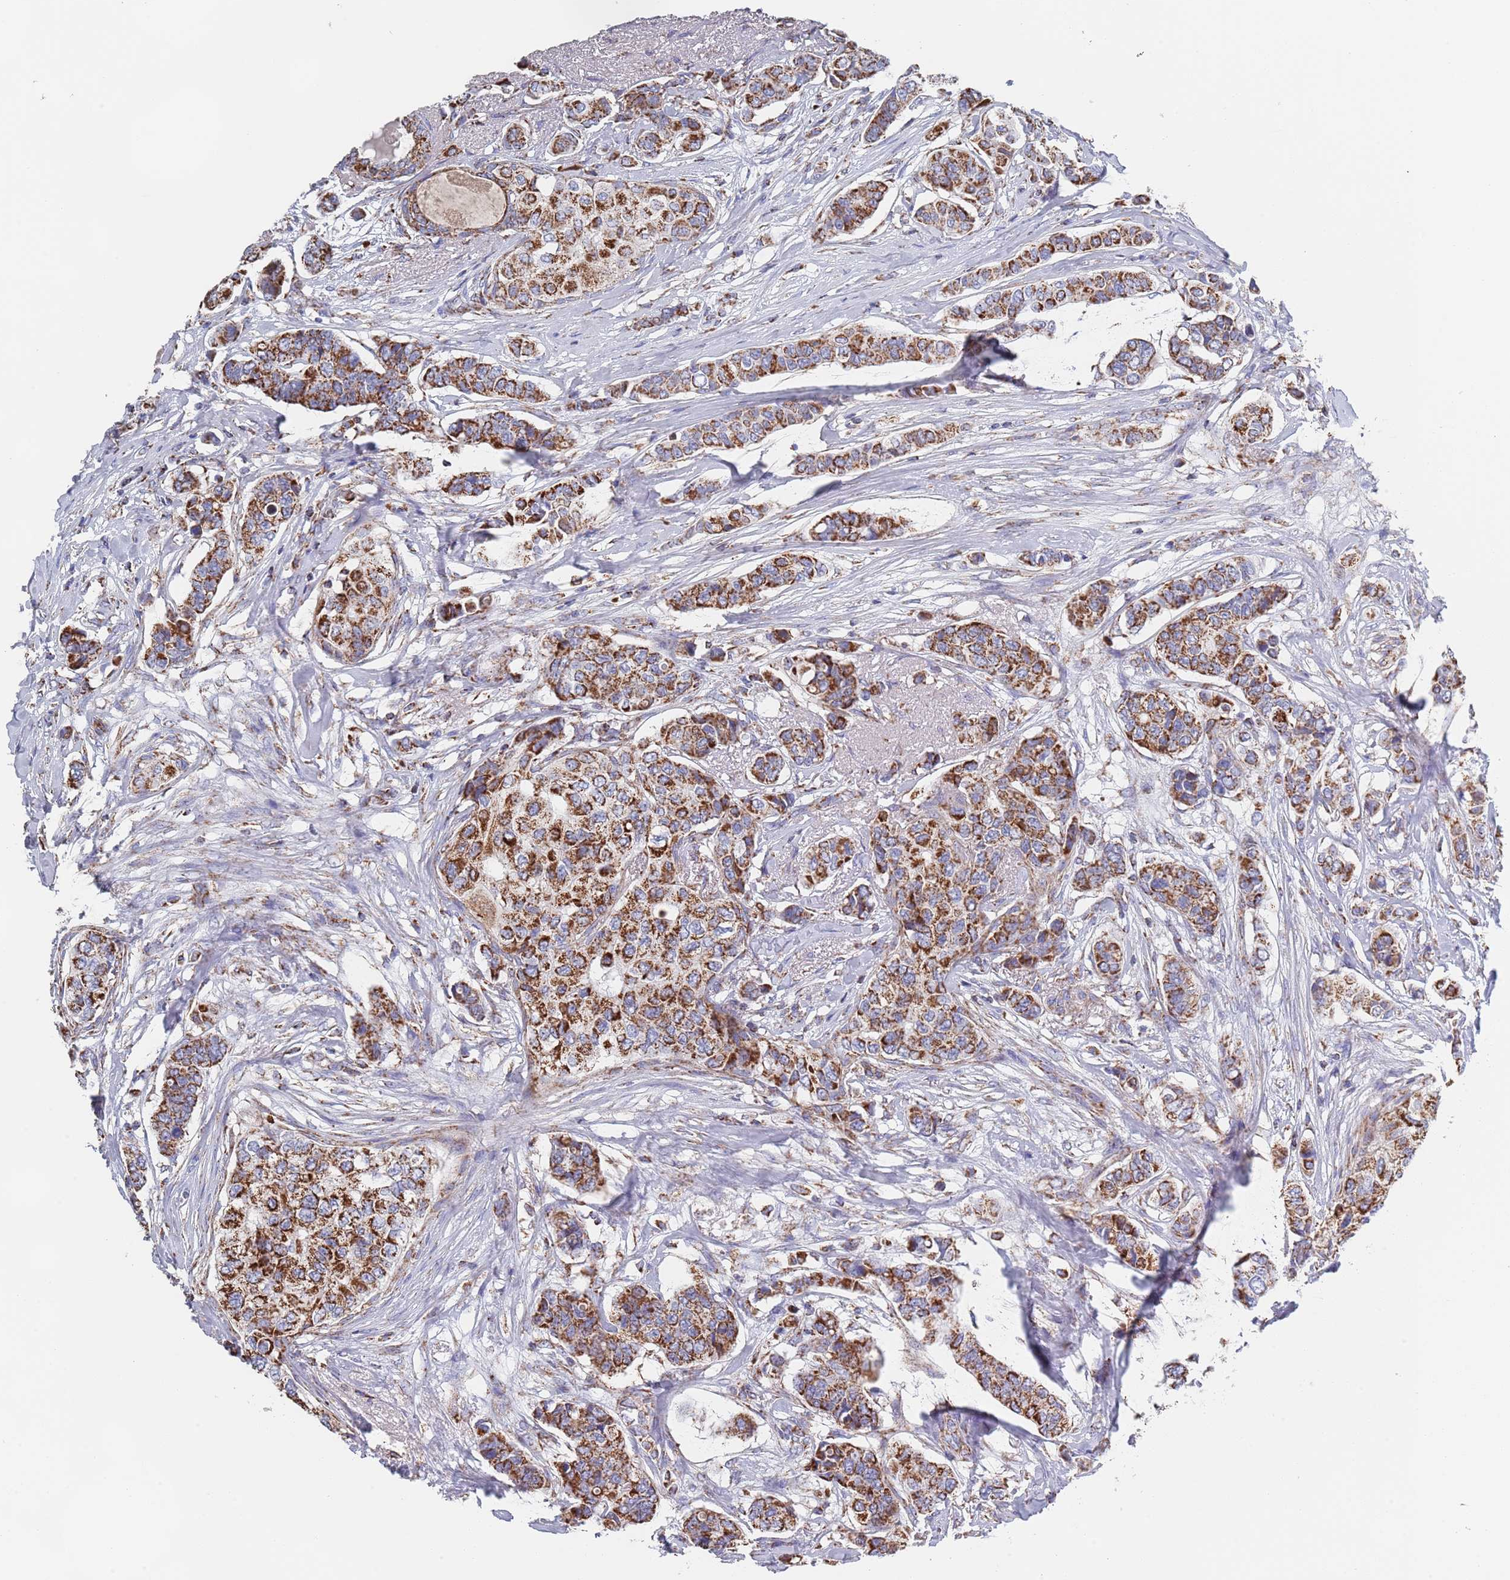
{"staining": {"intensity": "strong", "quantity": ">75%", "location": "cytoplasmic/membranous"}, "tissue": "breast cancer", "cell_type": "Tumor cells", "image_type": "cancer", "snomed": [{"axis": "morphology", "description": "Lobular carcinoma"}, {"axis": "topography", "description": "Breast"}], "caption": "An image of human breast cancer (lobular carcinoma) stained for a protein exhibits strong cytoplasmic/membranous brown staining in tumor cells. Using DAB (3,3'-diaminobenzidine) (brown) and hematoxylin (blue) stains, captured at high magnification using brightfield microscopy.", "gene": "PGP", "patient": {"sex": "female", "age": 51}}